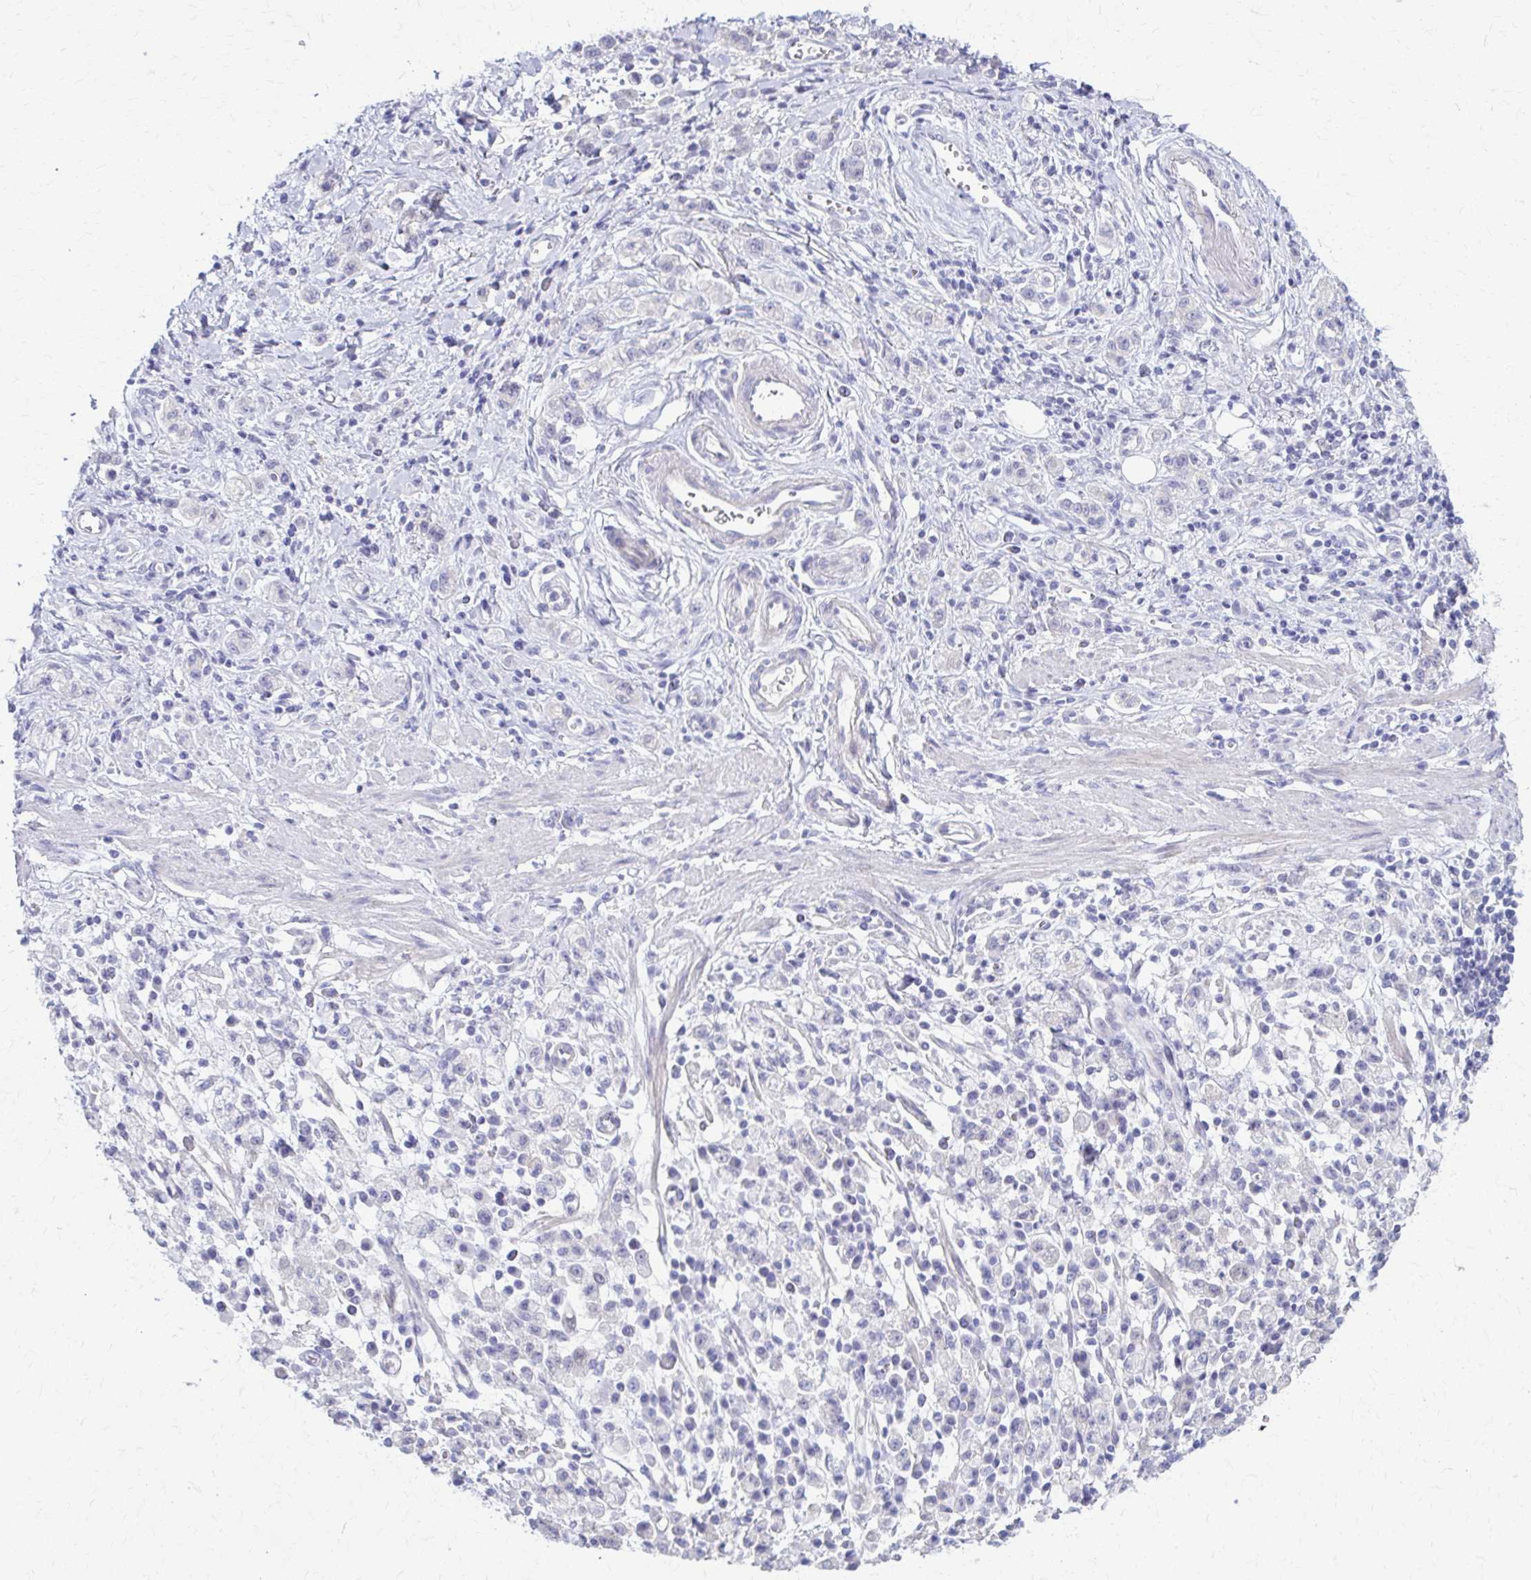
{"staining": {"intensity": "negative", "quantity": "none", "location": "none"}, "tissue": "stomach cancer", "cell_type": "Tumor cells", "image_type": "cancer", "snomed": [{"axis": "morphology", "description": "Adenocarcinoma, NOS"}, {"axis": "topography", "description": "Stomach"}], "caption": "This is an IHC photomicrograph of stomach cancer (adenocarcinoma). There is no staining in tumor cells.", "gene": "RHOBTB2", "patient": {"sex": "male", "age": 77}}